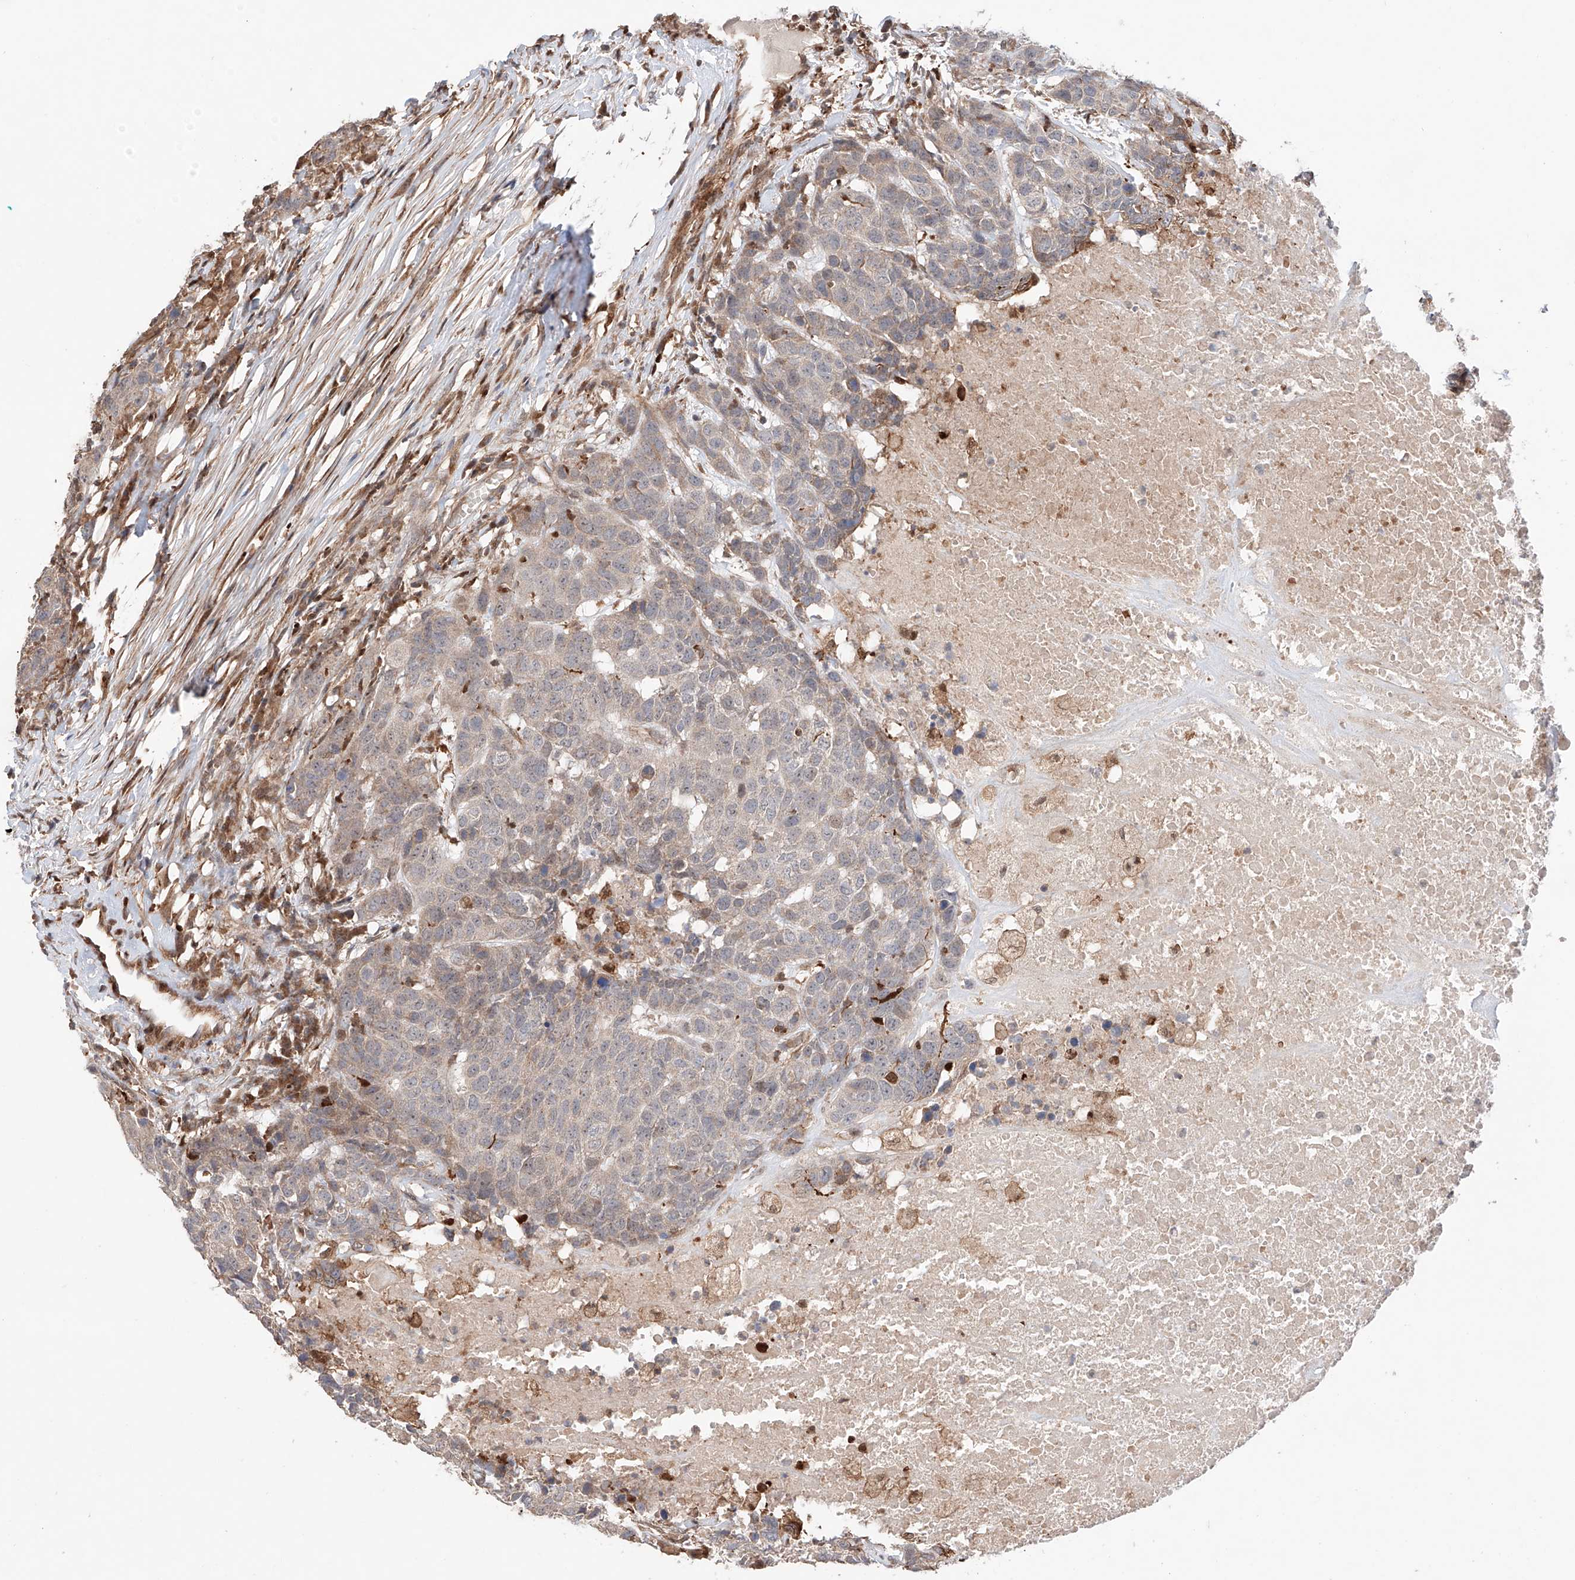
{"staining": {"intensity": "weak", "quantity": "<25%", "location": "cytoplasmic/membranous"}, "tissue": "head and neck cancer", "cell_type": "Tumor cells", "image_type": "cancer", "snomed": [{"axis": "morphology", "description": "Squamous cell carcinoma, NOS"}, {"axis": "topography", "description": "Head-Neck"}], "caption": "There is no significant positivity in tumor cells of head and neck squamous cell carcinoma.", "gene": "IGSF22", "patient": {"sex": "male", "age": 66}}